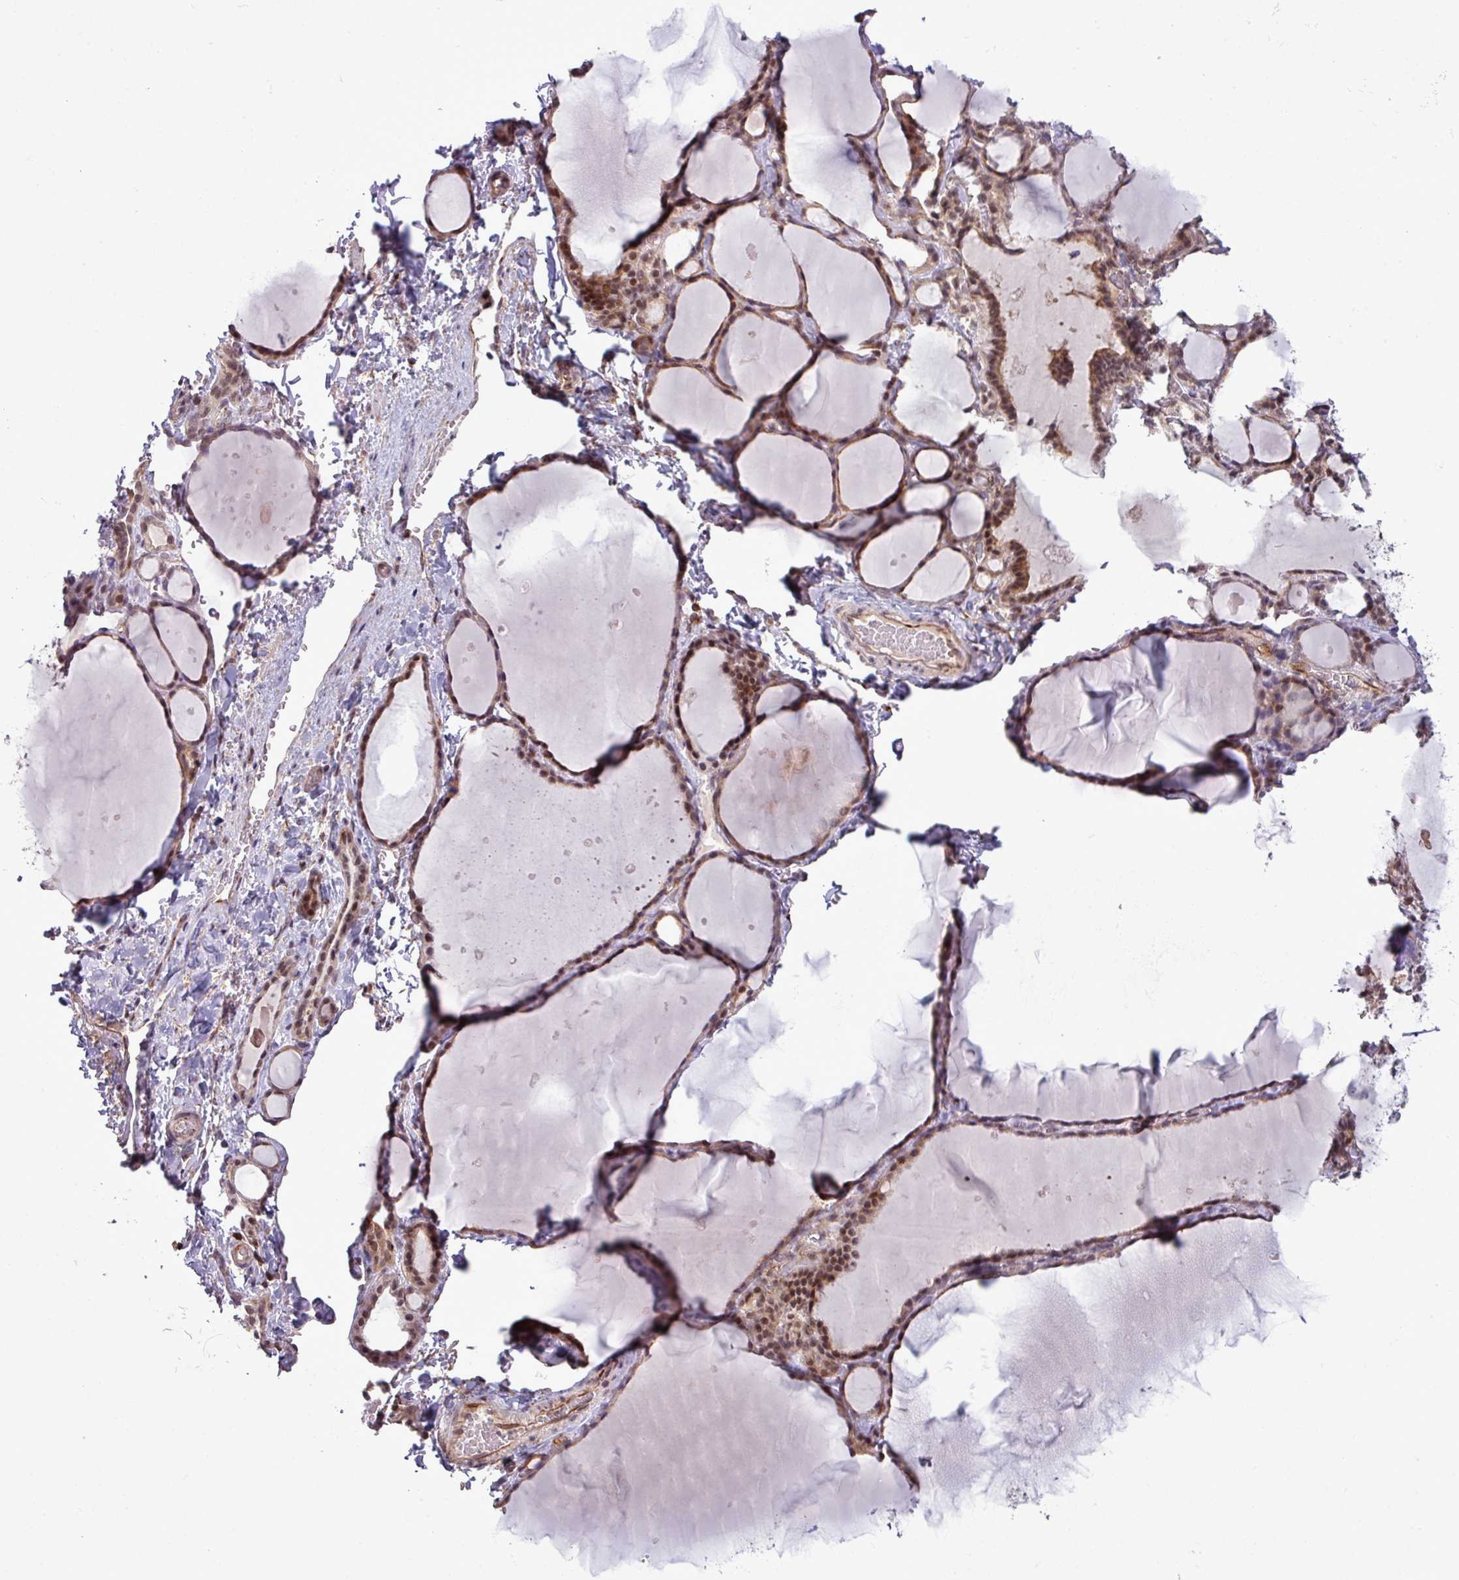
{"staining": {"intensity": "moderate", "quantity": ">75%", "location": "cytoplasmic/membranous,nuclear"}, "tissue": "thyroid gland", "cell_type": "Glandular cells", "image_type": "normal", "snomed": [{"axis": "morphology", "description": "Normal tissue, NOS"}, {"axis": "topography", "description": "Thyroid gland"}], "caption": "Protein expression analysis of benign thyroid gland displays moderate cytoplasmic/membranous,nuclear expression in about >75% of glandular cells. Nuclei are stained in blue.", "gene": "ZC2HC1C", "patient": {"sex": "female", "age": 49}}